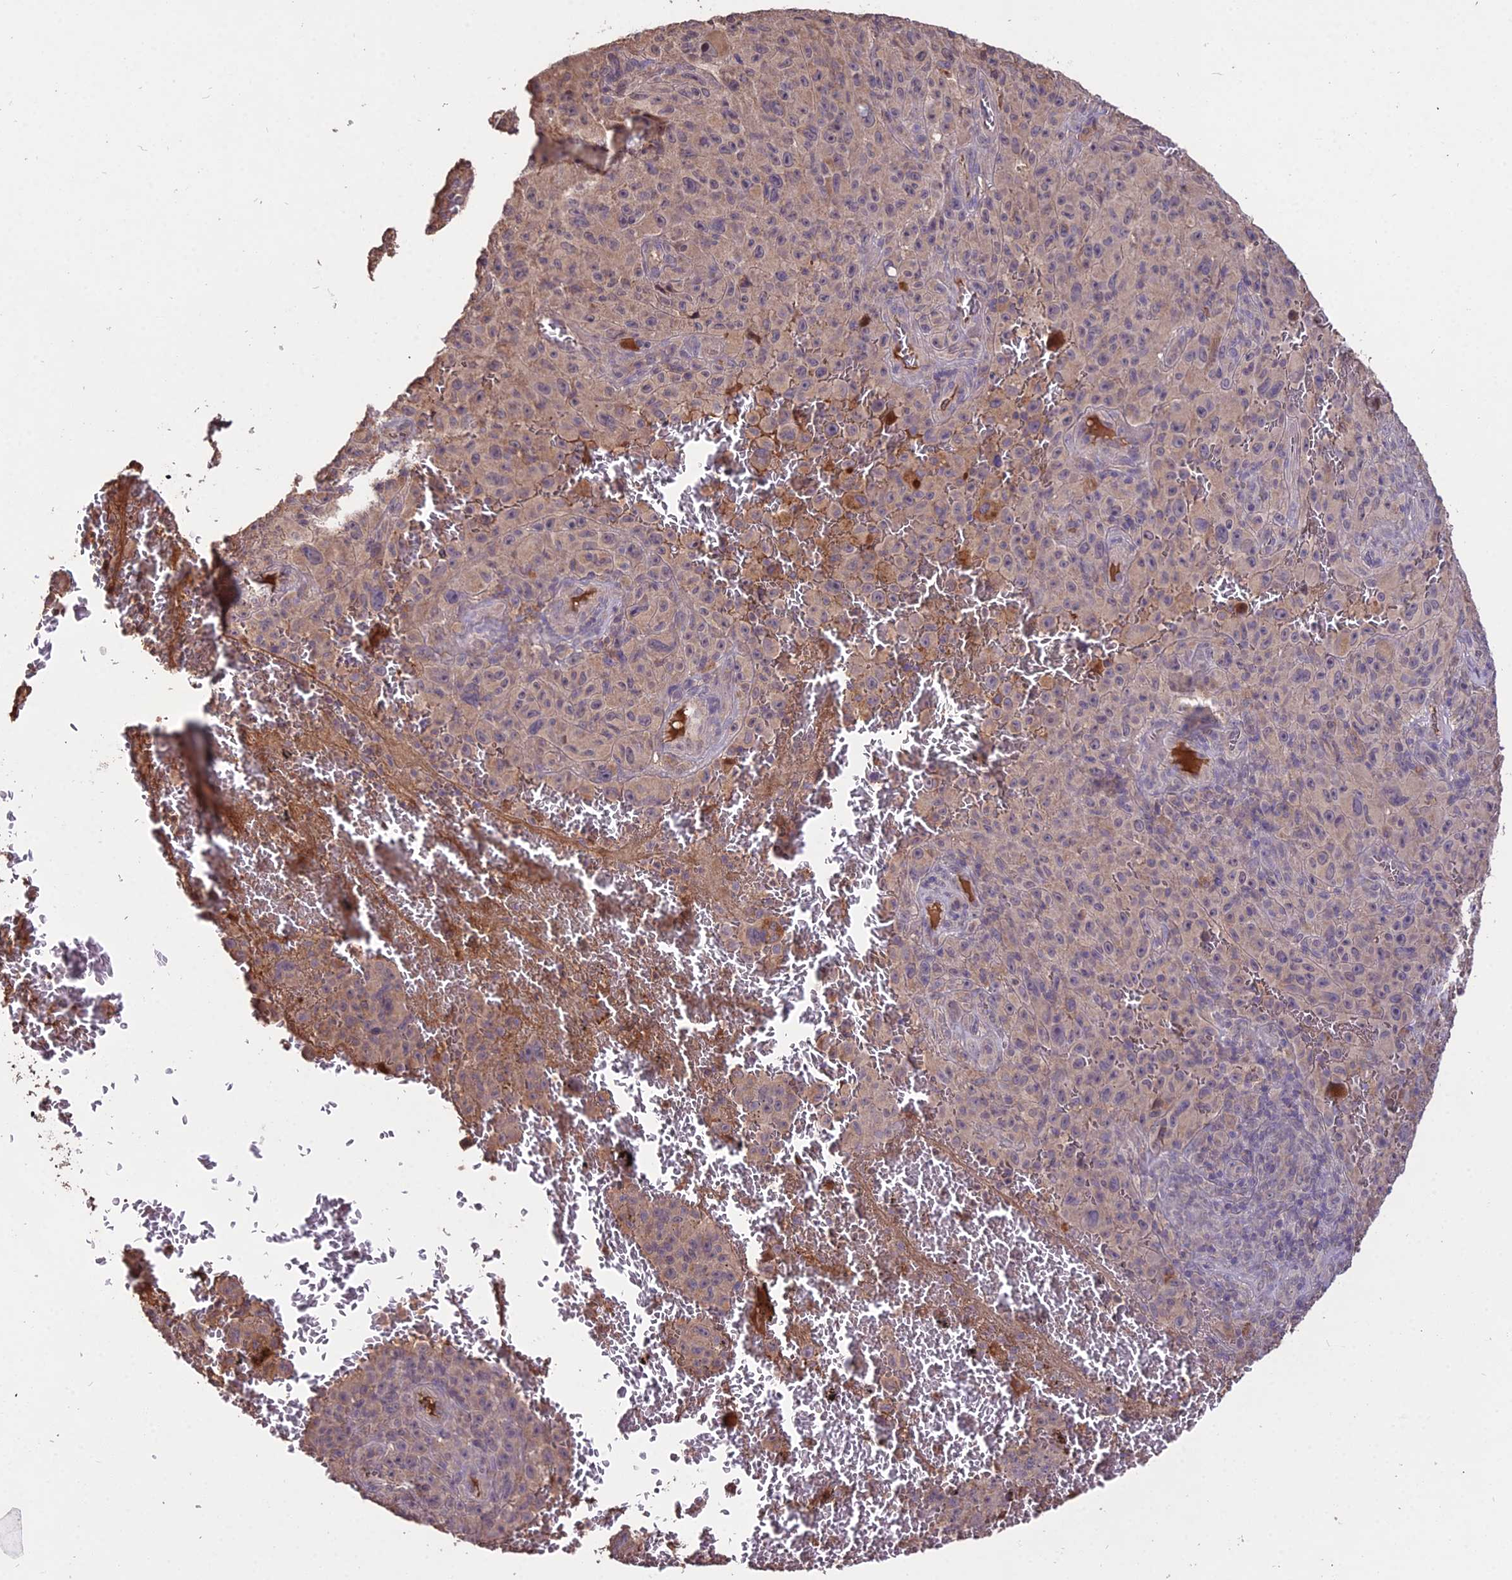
{"staining": {"intensity": "weak", "quantity": "<25%", "location": "cytoplasmic/membranous"}, "tissue": "melanoma", "cell_type": "Tumor cells", "image_type": "cancer", "snomed": [{"axis": "morphology", "description": "Malignant melanoma, NOS"}, {"axis": "topography", "description": "Skin"}], "caption": "Immunohistochemistry (IHC) image of human malignant melanoma stained for a protein (brown), which displays no expression in tumor cells. The staining is performed using DAB (3,3'-diaminobenzidine) brown chromogen with nuclei counter-stained in using hematoxylin.", "gene": "KCTD16", "patient": {"sex": "female", "age": 82}}